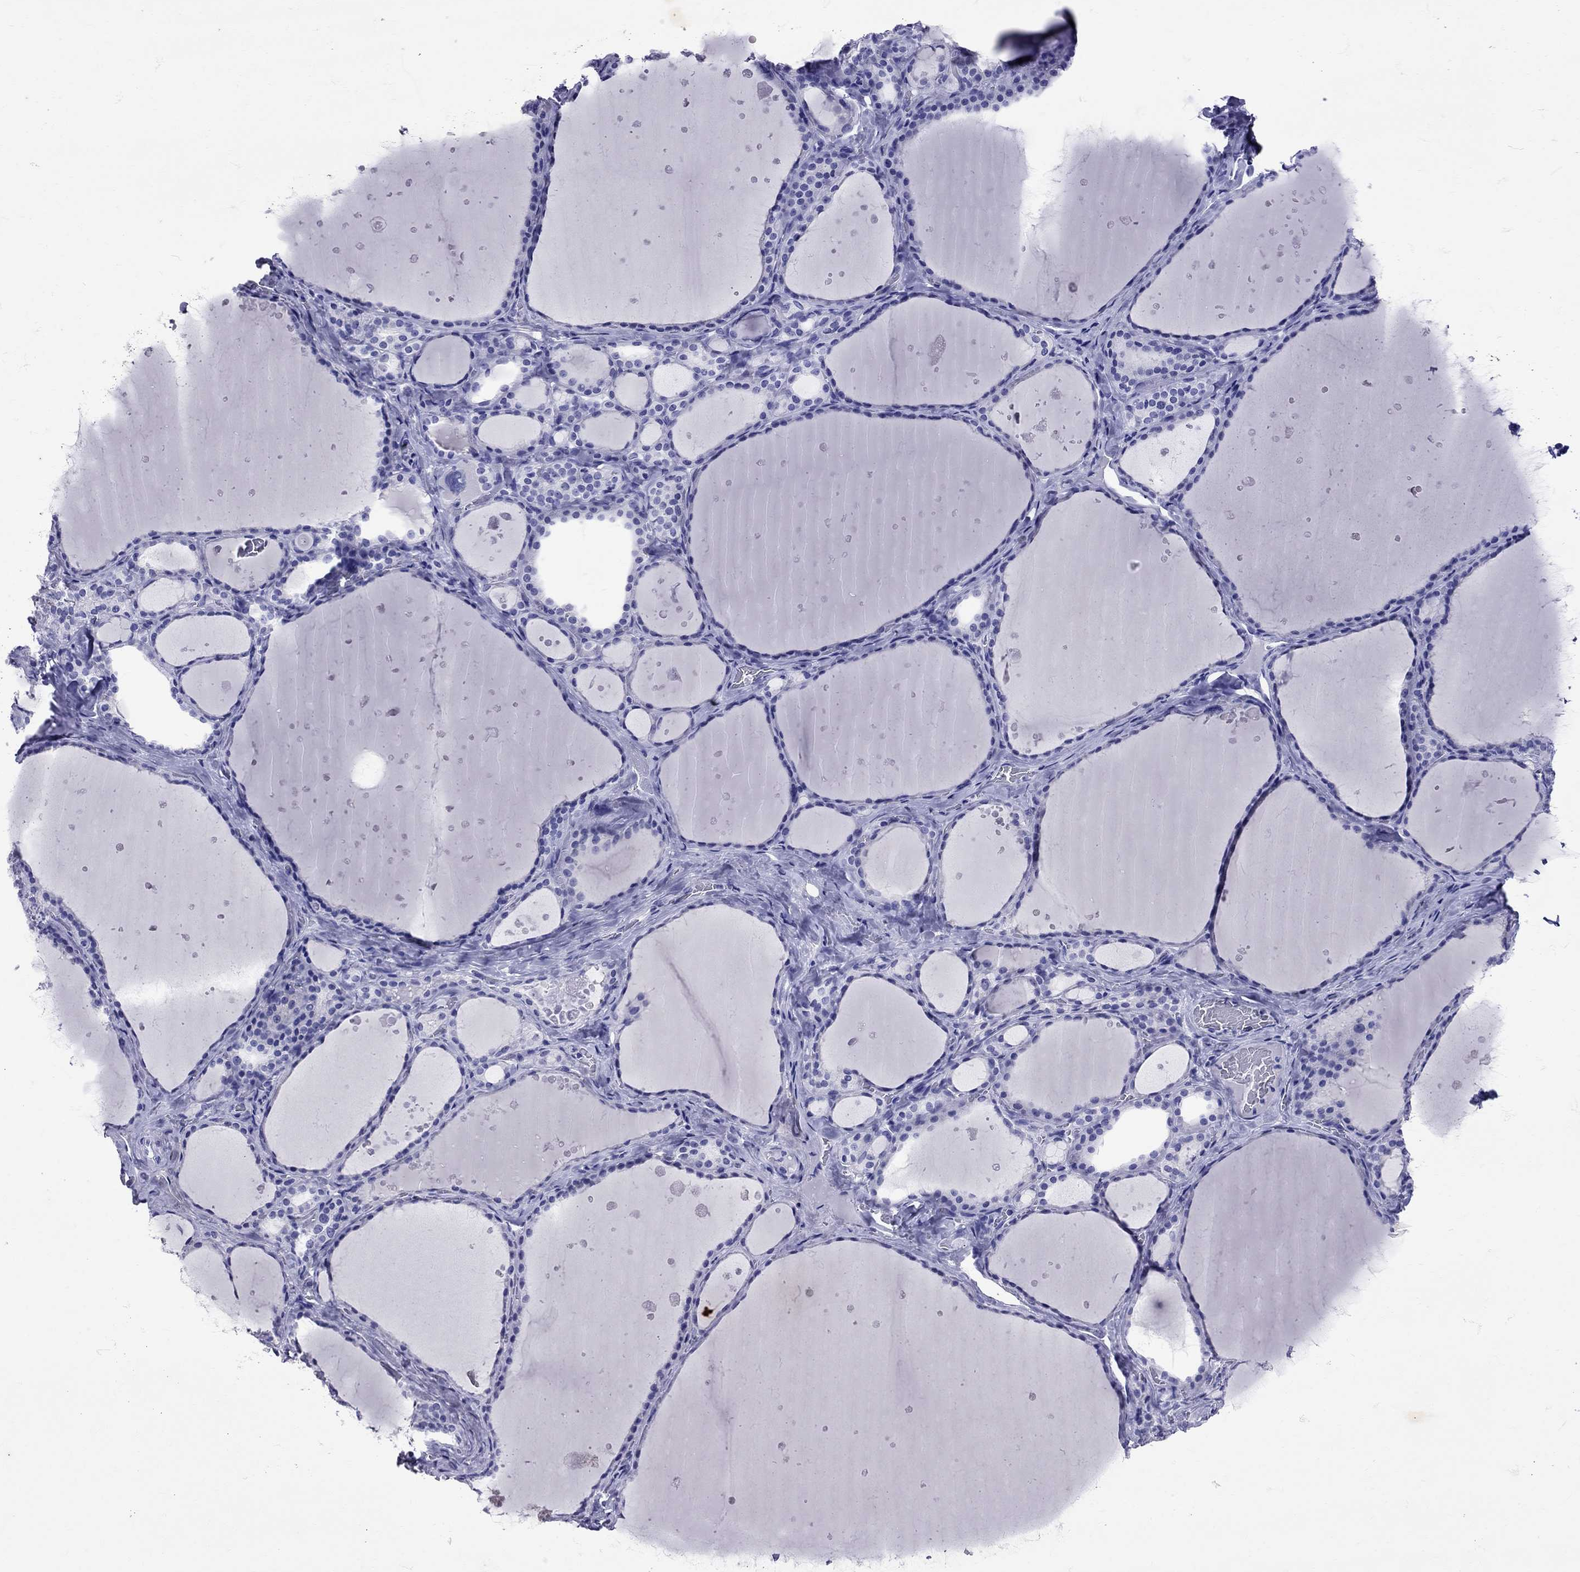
{"staining": {"intensity": "negative", "quantity": "none", "location": "none"}, "tissue": "thyroid gland", "cell_type": "Glandular cells", "image_type": "normal", "snomed": [{"axis": "morphology", "description": "Normal tissue, NOS"}, {"axis": "topography", "description": "Thyroid gland"}], "caption": "Immunohistochemistry (IHC) photomicrograph of unremarkable thyroid gland stained for a protein (brown), which reveals no staining in glandular cells.", "gene": "AVP", "patient": {"sex": "male", "age": 63}}